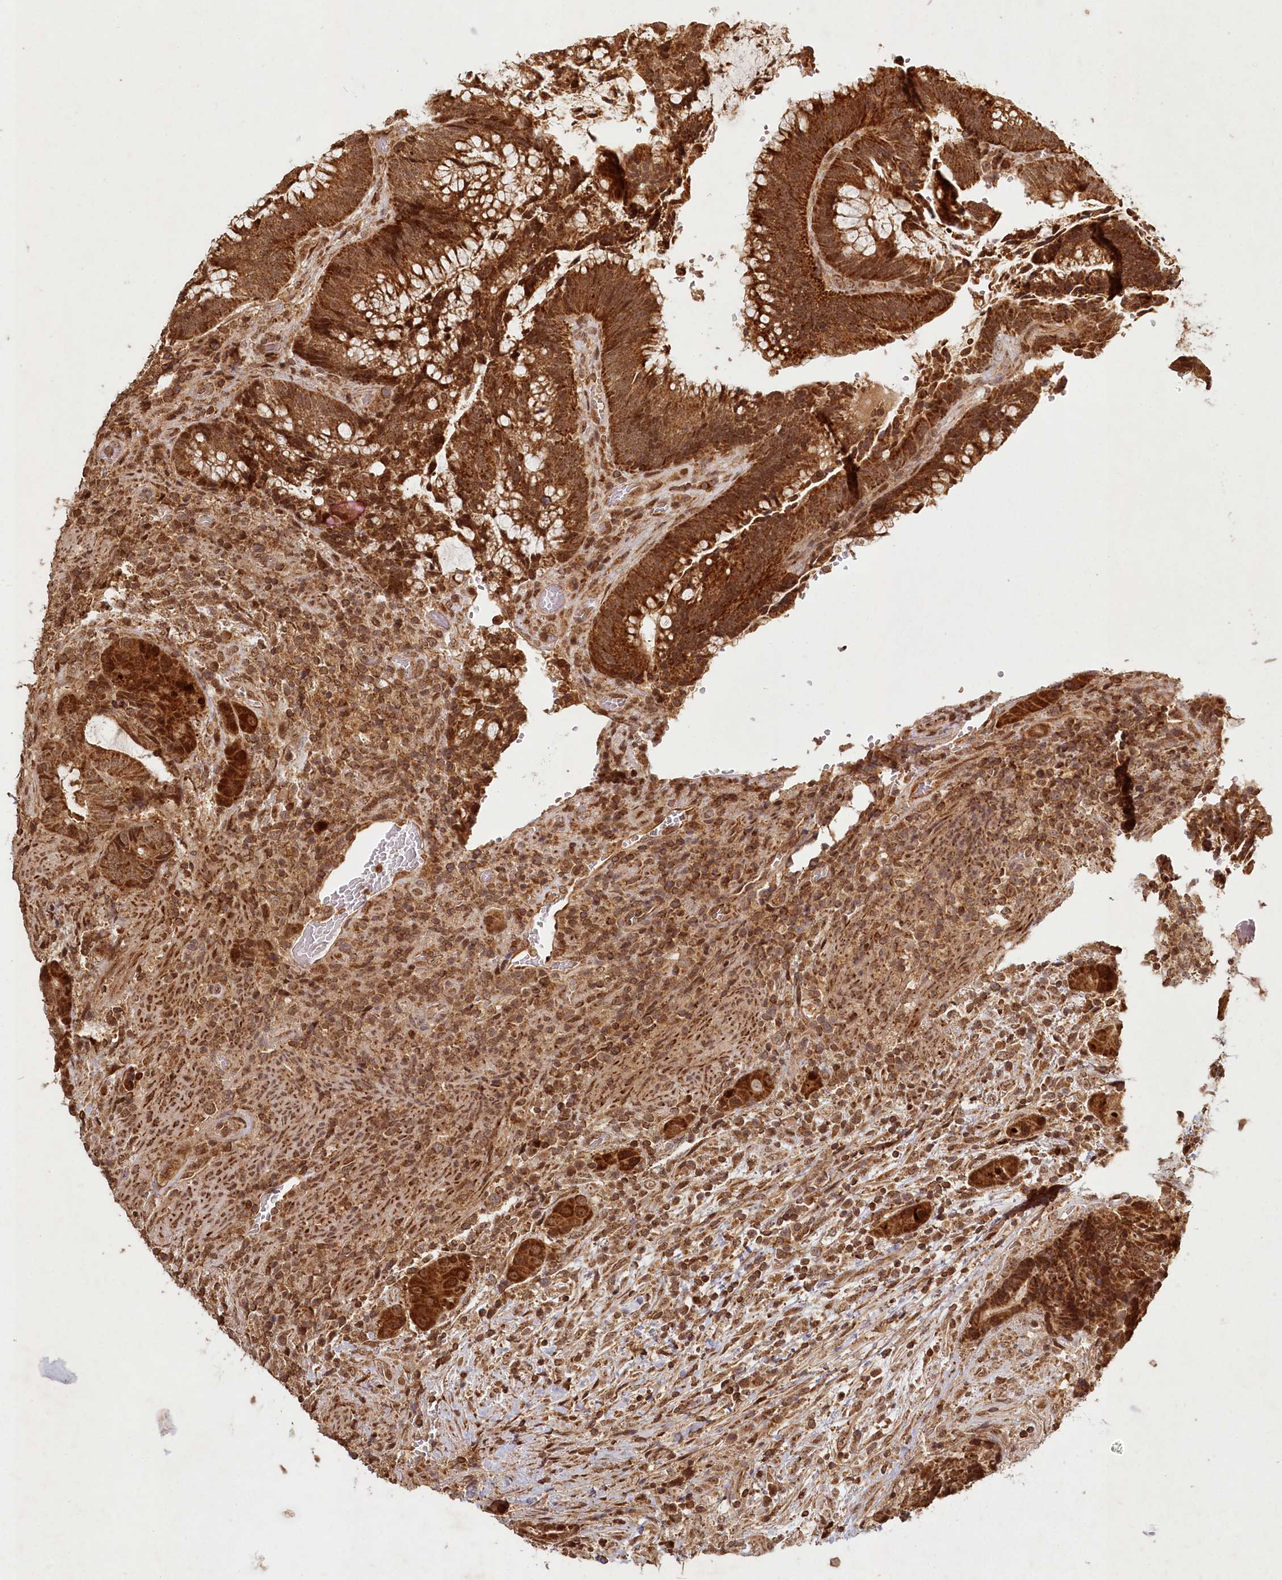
{"staining": {"intensity": "strong", "quantity": ">75%", "location": "cytoplasmic/membranous"}, "tissue": "colorectal cancer", "cell_type": "Tumor cells", "image_type": "cancer", "snomed": [{"axis": "morphology", "description": "Adenocarcinoma, NOS"}, {"axis": "topography", "description": "Rectum"}], "caption": "Brown immunohistochemical staining in human colorectal cancer shows strong cytoplasmic/membranous staining in approximately >75% of tumor cells.", "gene": "MICU1", "patient": {"sex": "male", "age": 69}}